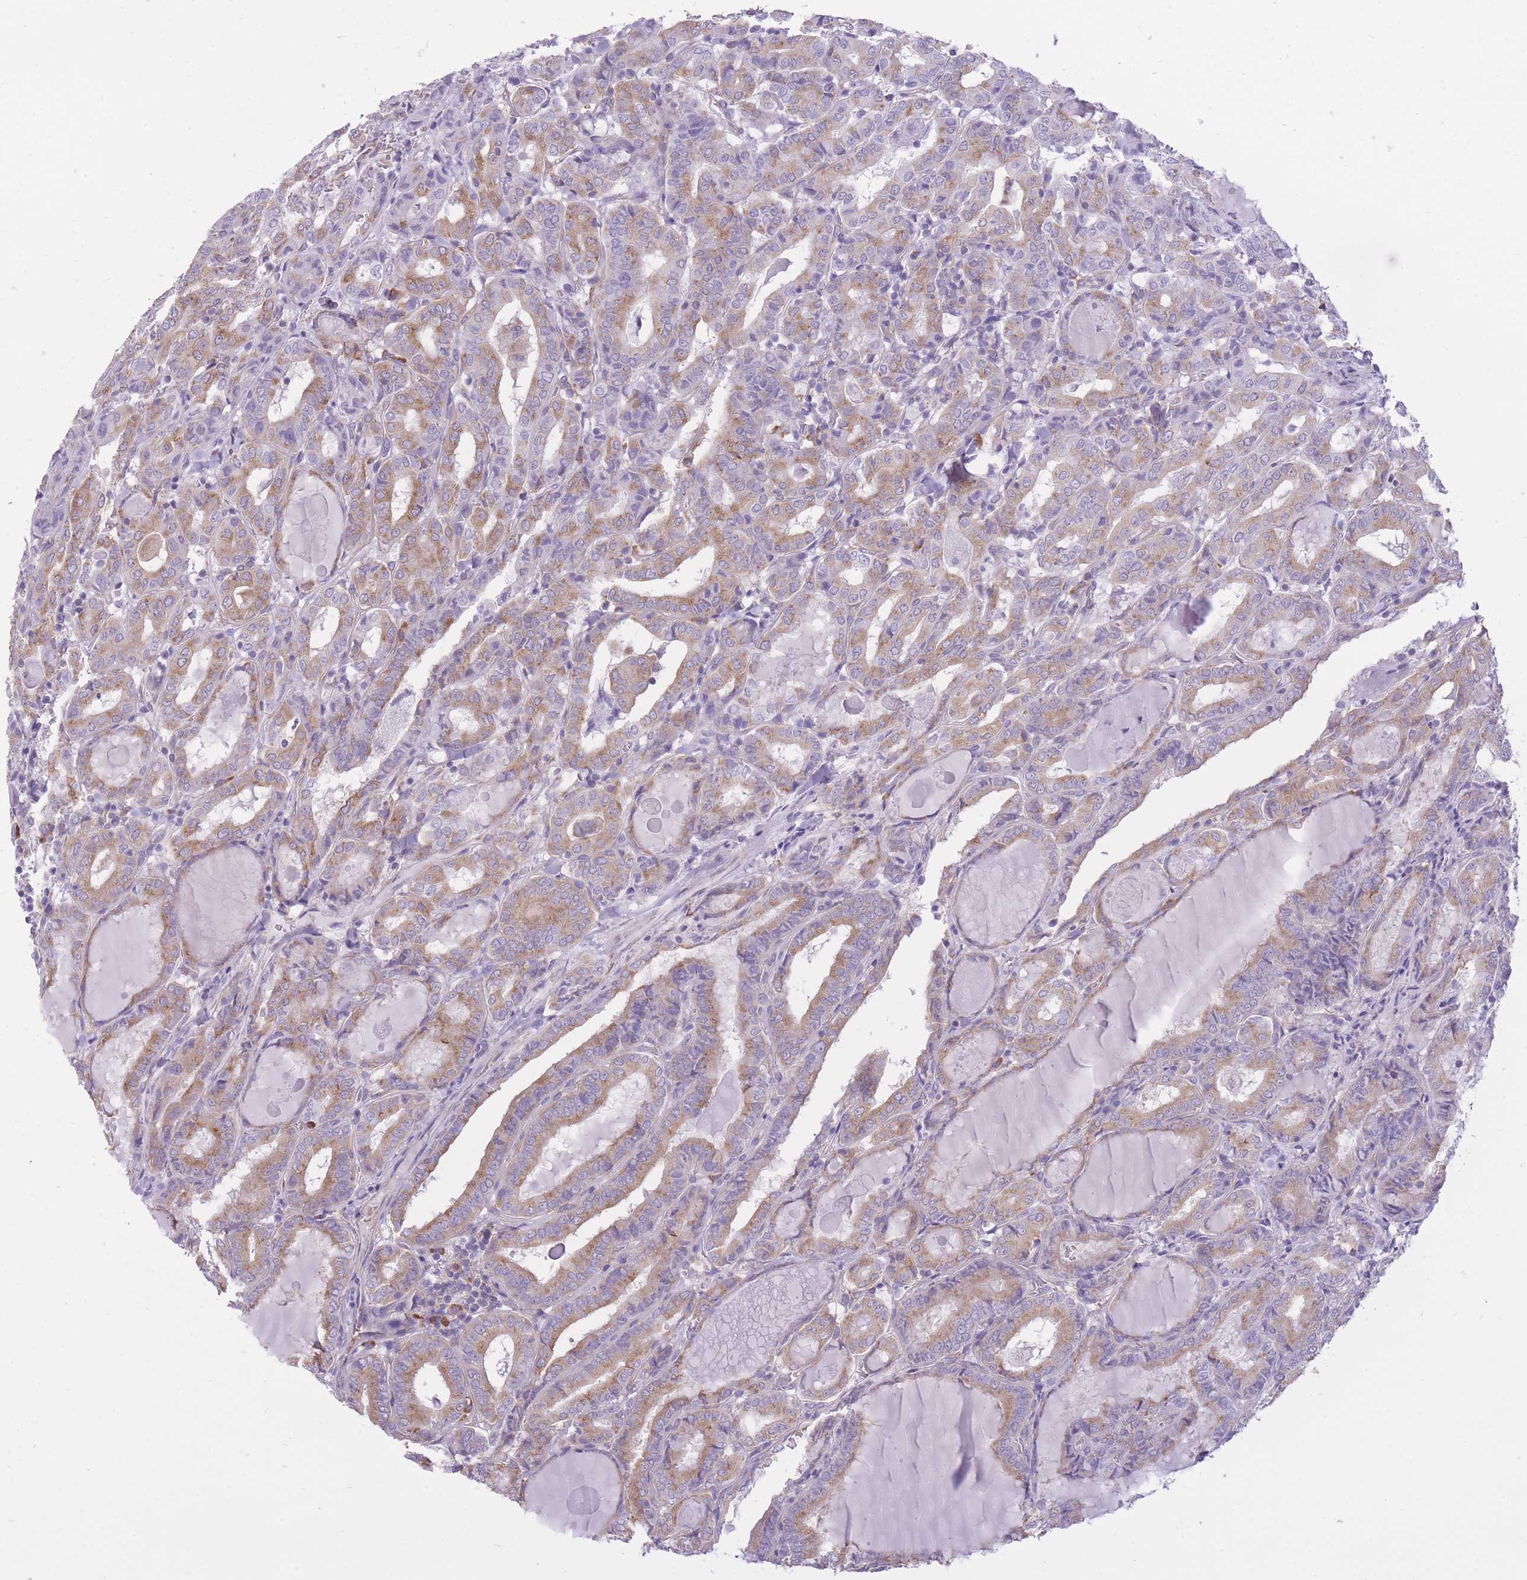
{"staining": {"intensity": "moderate", "quantity": "25%-75%", "location": "cytoplasmic/membranous"}, "tissue": "thyroid cancer", "cell_type": "Tumor cells", "image_type": "cancer", "snomed": [{"axis": "morphology", "description": "Papillary adenocarcinoma, NOS"}, {"axis": "topography", "description": "Thyroid gland"}], "caption": "Moderate cytoplasmic/membranous protein positivity is seen in approximately 25%-75% of tumor cells in thyroid cancer (papillary adenocarcinoma).", "gene": "ZNF501", "patient": {"sex": "female", "age": 72}}